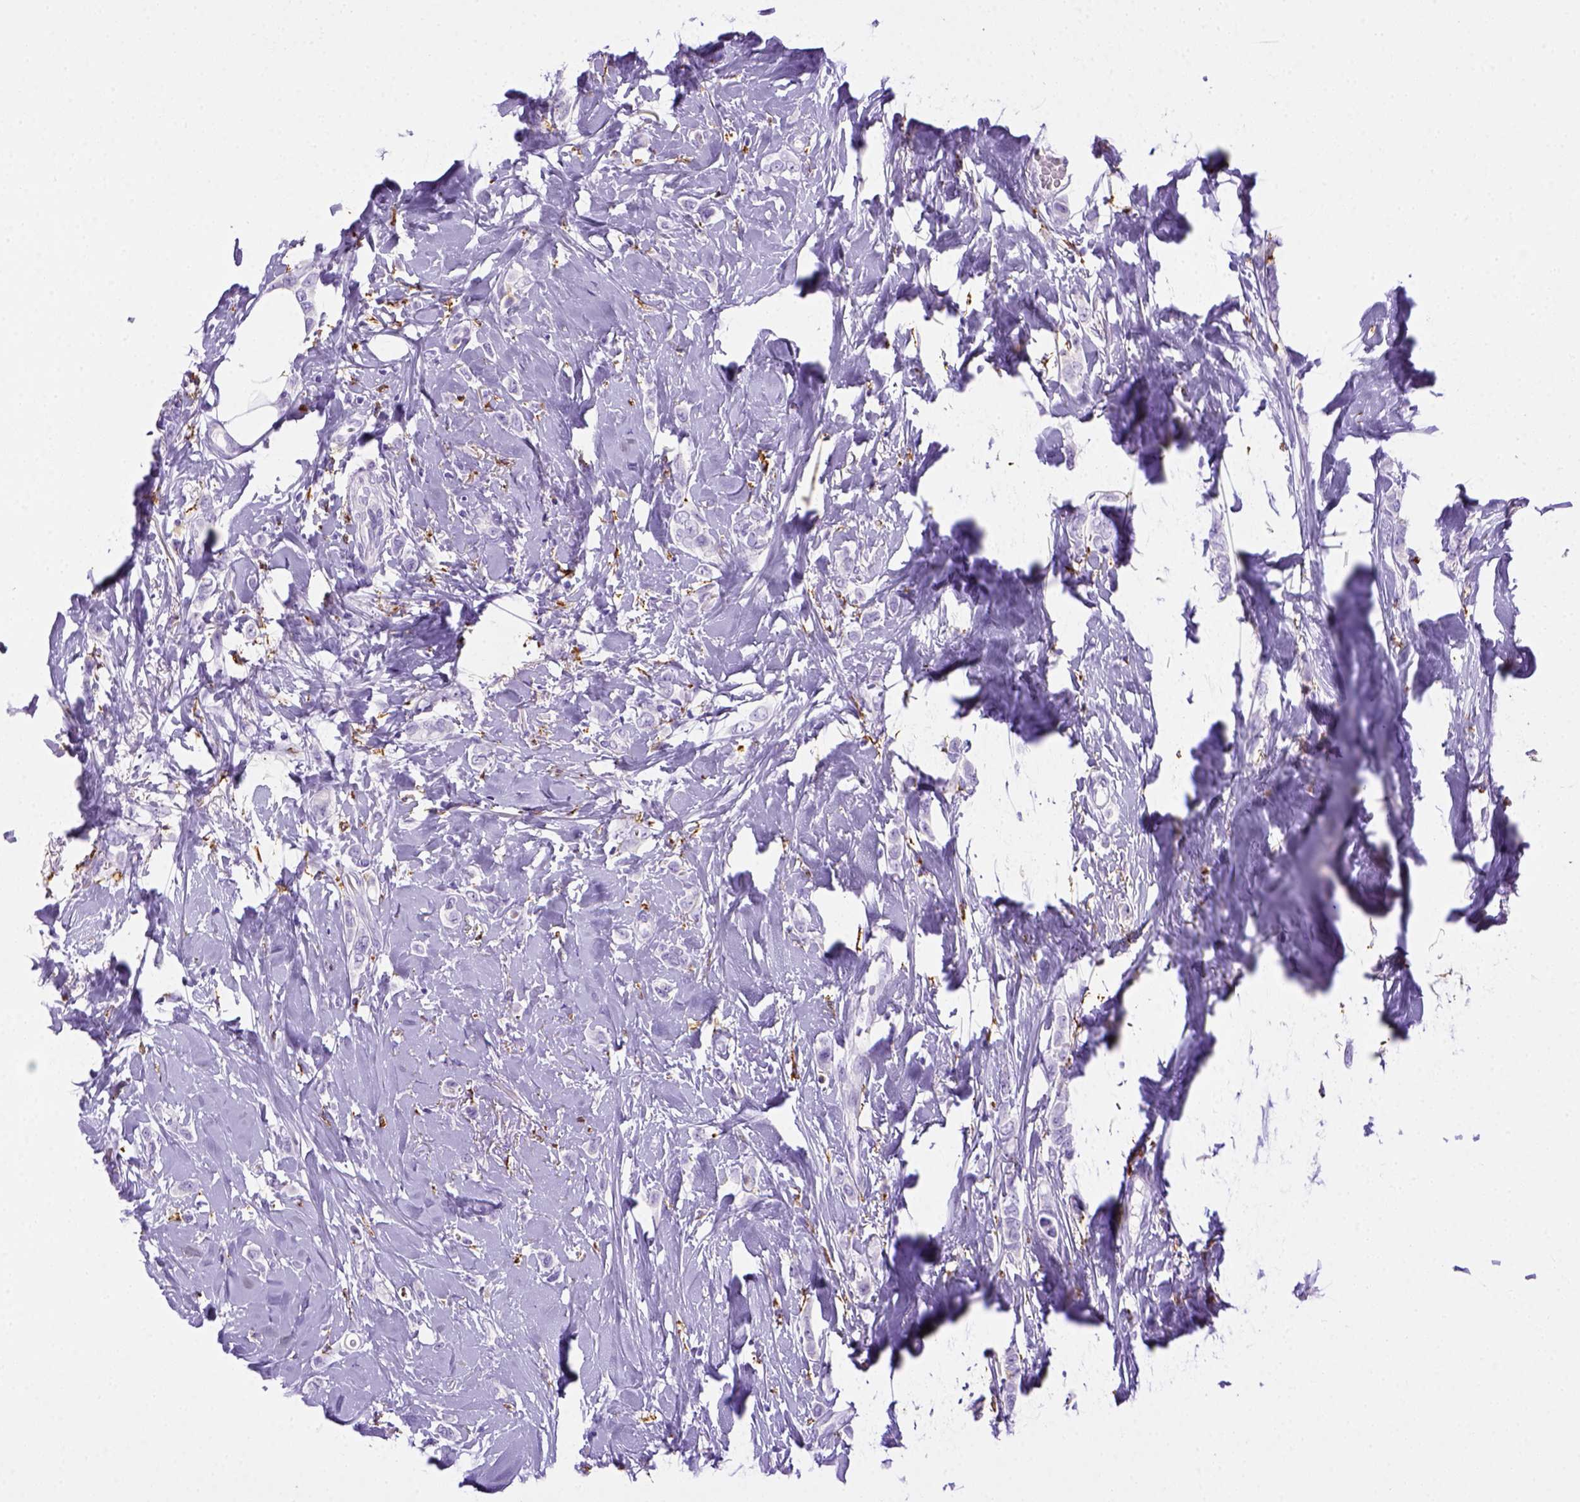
{"staining": {"intensity": "negative", "quantity": "none", "location": "none"}, "tissue": "breast cancer", "cell_type": "Tumor cells", "image_type": "cancer", "snomed": [{"axis": "morphology", "description": "Lobular carcinoma"}, {"axis": "topography", "description": "Breast"}], "caption": "Immunohistochemical staining of breast lobular carcinoma displays no significant expression in tumor cells.", "gene": "CD68", "patient": {"sex": "female", "age": 66}}